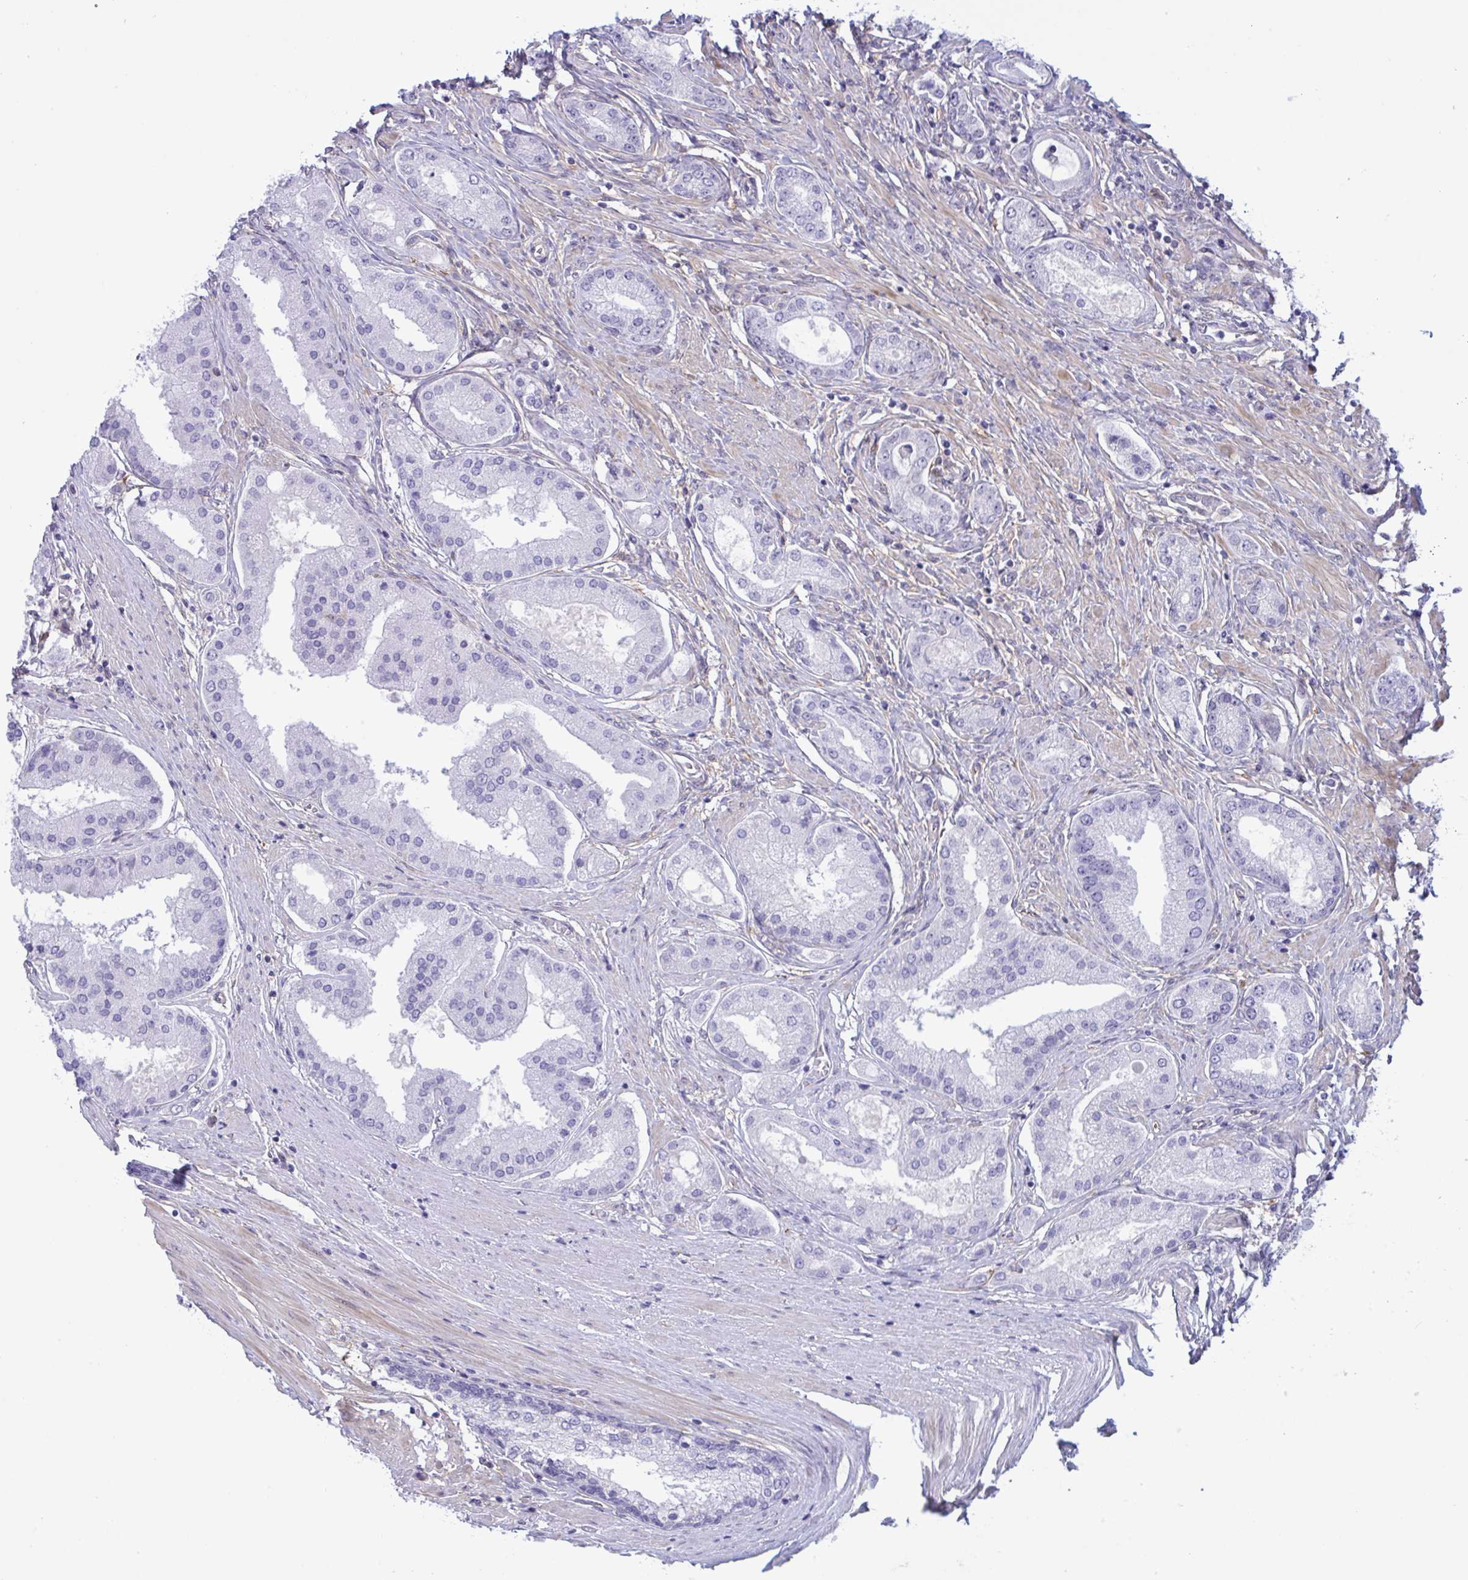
{"staining": {"intensity": "negative", "quantity": "none", "location": "none"}, "tissue": "prostate cancer", "cell_type": "Tumor cells", "image_type": "cancer", "snomed": [{"axis": "morphology", "description": "Adenocarcinoma, High grade"}, {"axis": "topography", "description": "Prostate"}], "caption": "An image of adenocarcinoma (high-grade) (prostate) stained for a protein exhibits no brown staining in tumor cells. (Immunohistochemistry, brightfield microscopy, high magnification).", "gene": "PRRT4", "patient": {"sex": "male", "age": 67}}